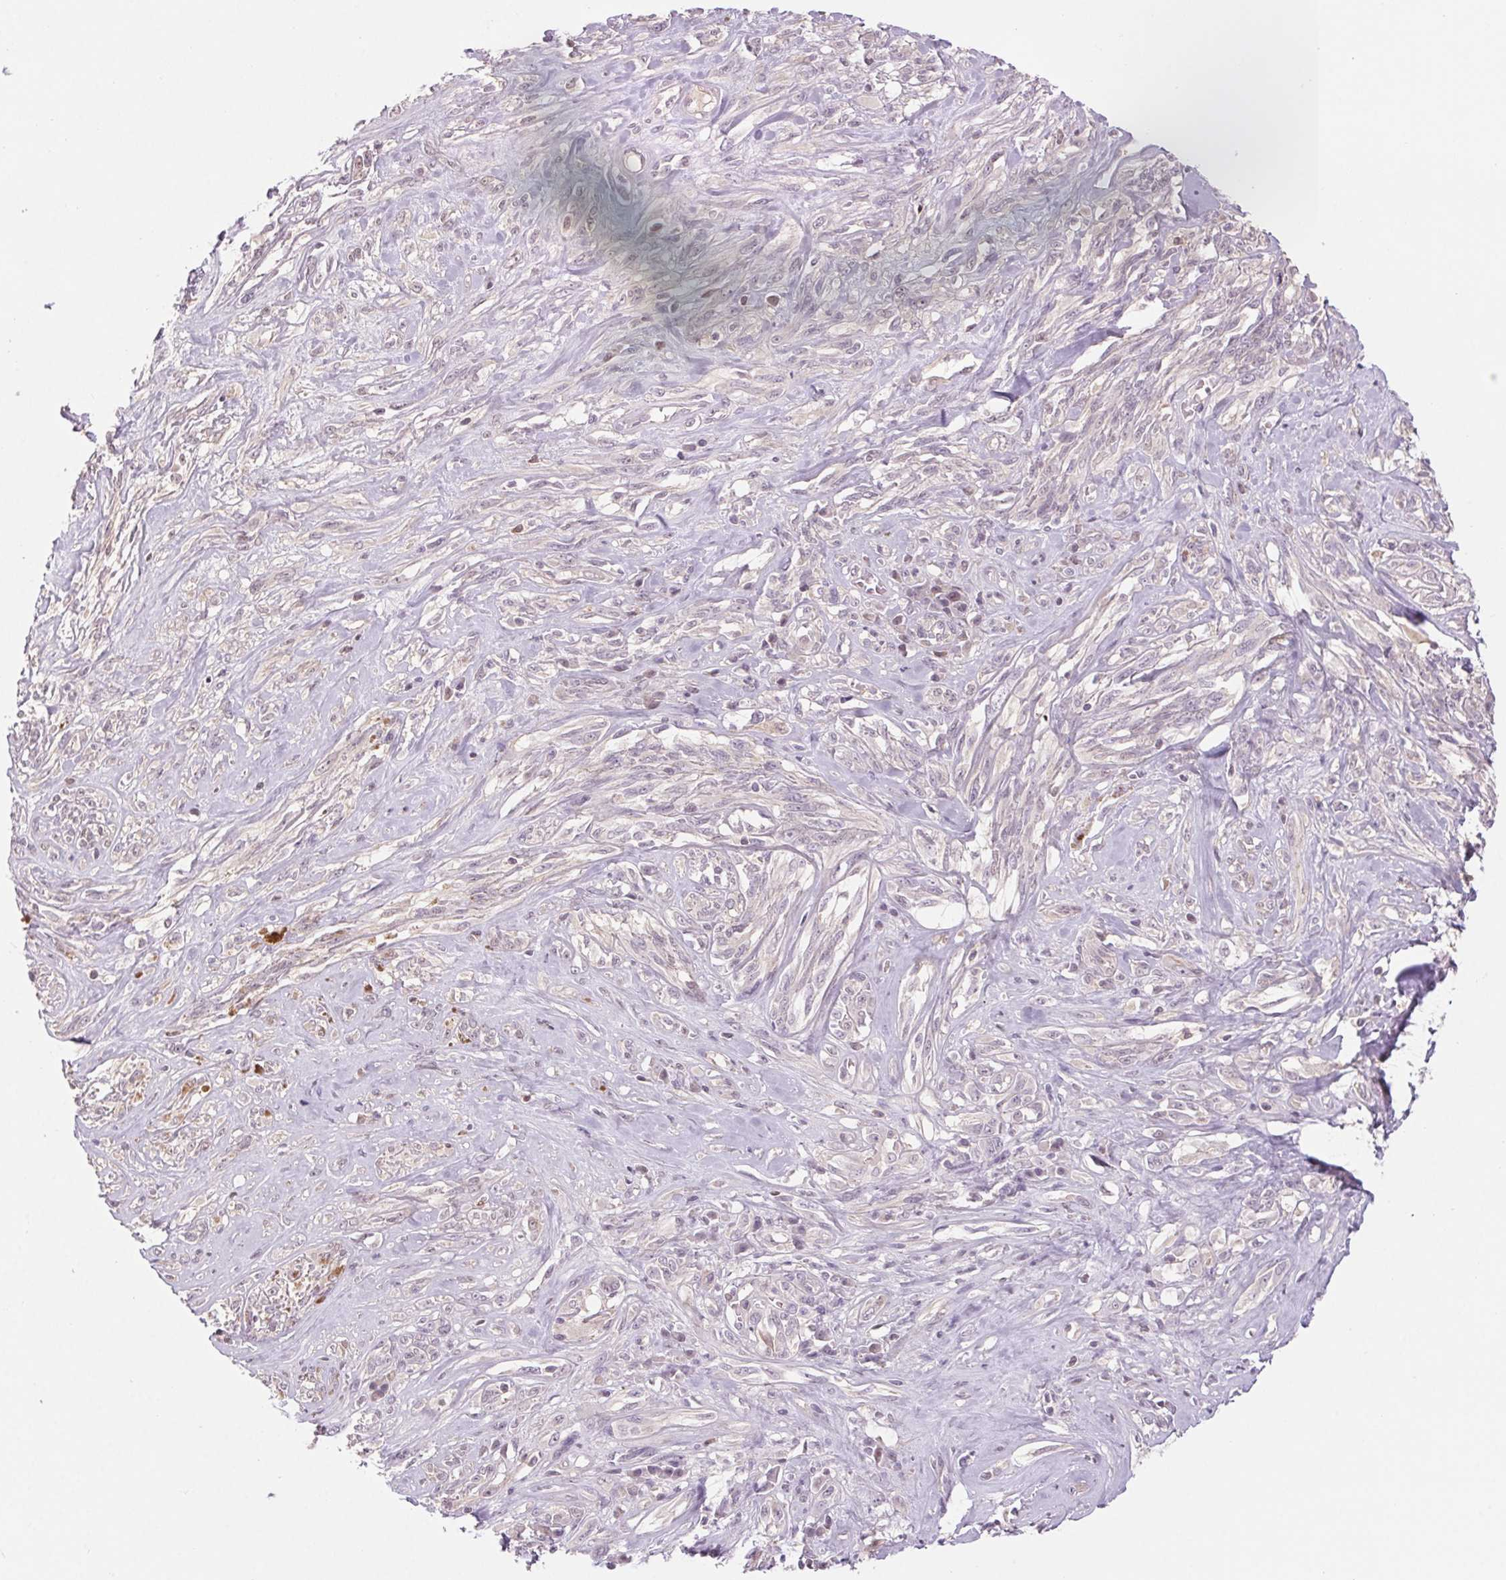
{"staining": {"intensity": "negative", "quantity": "none", "location": "none"}, "tissue": "melanoma", "cell_type": "Tumor cells", "image_type": "cancer", "snomed": [{"axis": "morphology", "description": "Malignant melanoma, NOS"}, {"axis": "topography", "description": "Skin"}], "caption": "An image of human melanoma is negative for staining in tumor cells. (DAB (3,3'-diaminobenzidine) immunohistochemistry visualized using brightfield microscopy, high magnification).", "gene": "HHLA2", "patient": {"sex": "female", "age": 91}}